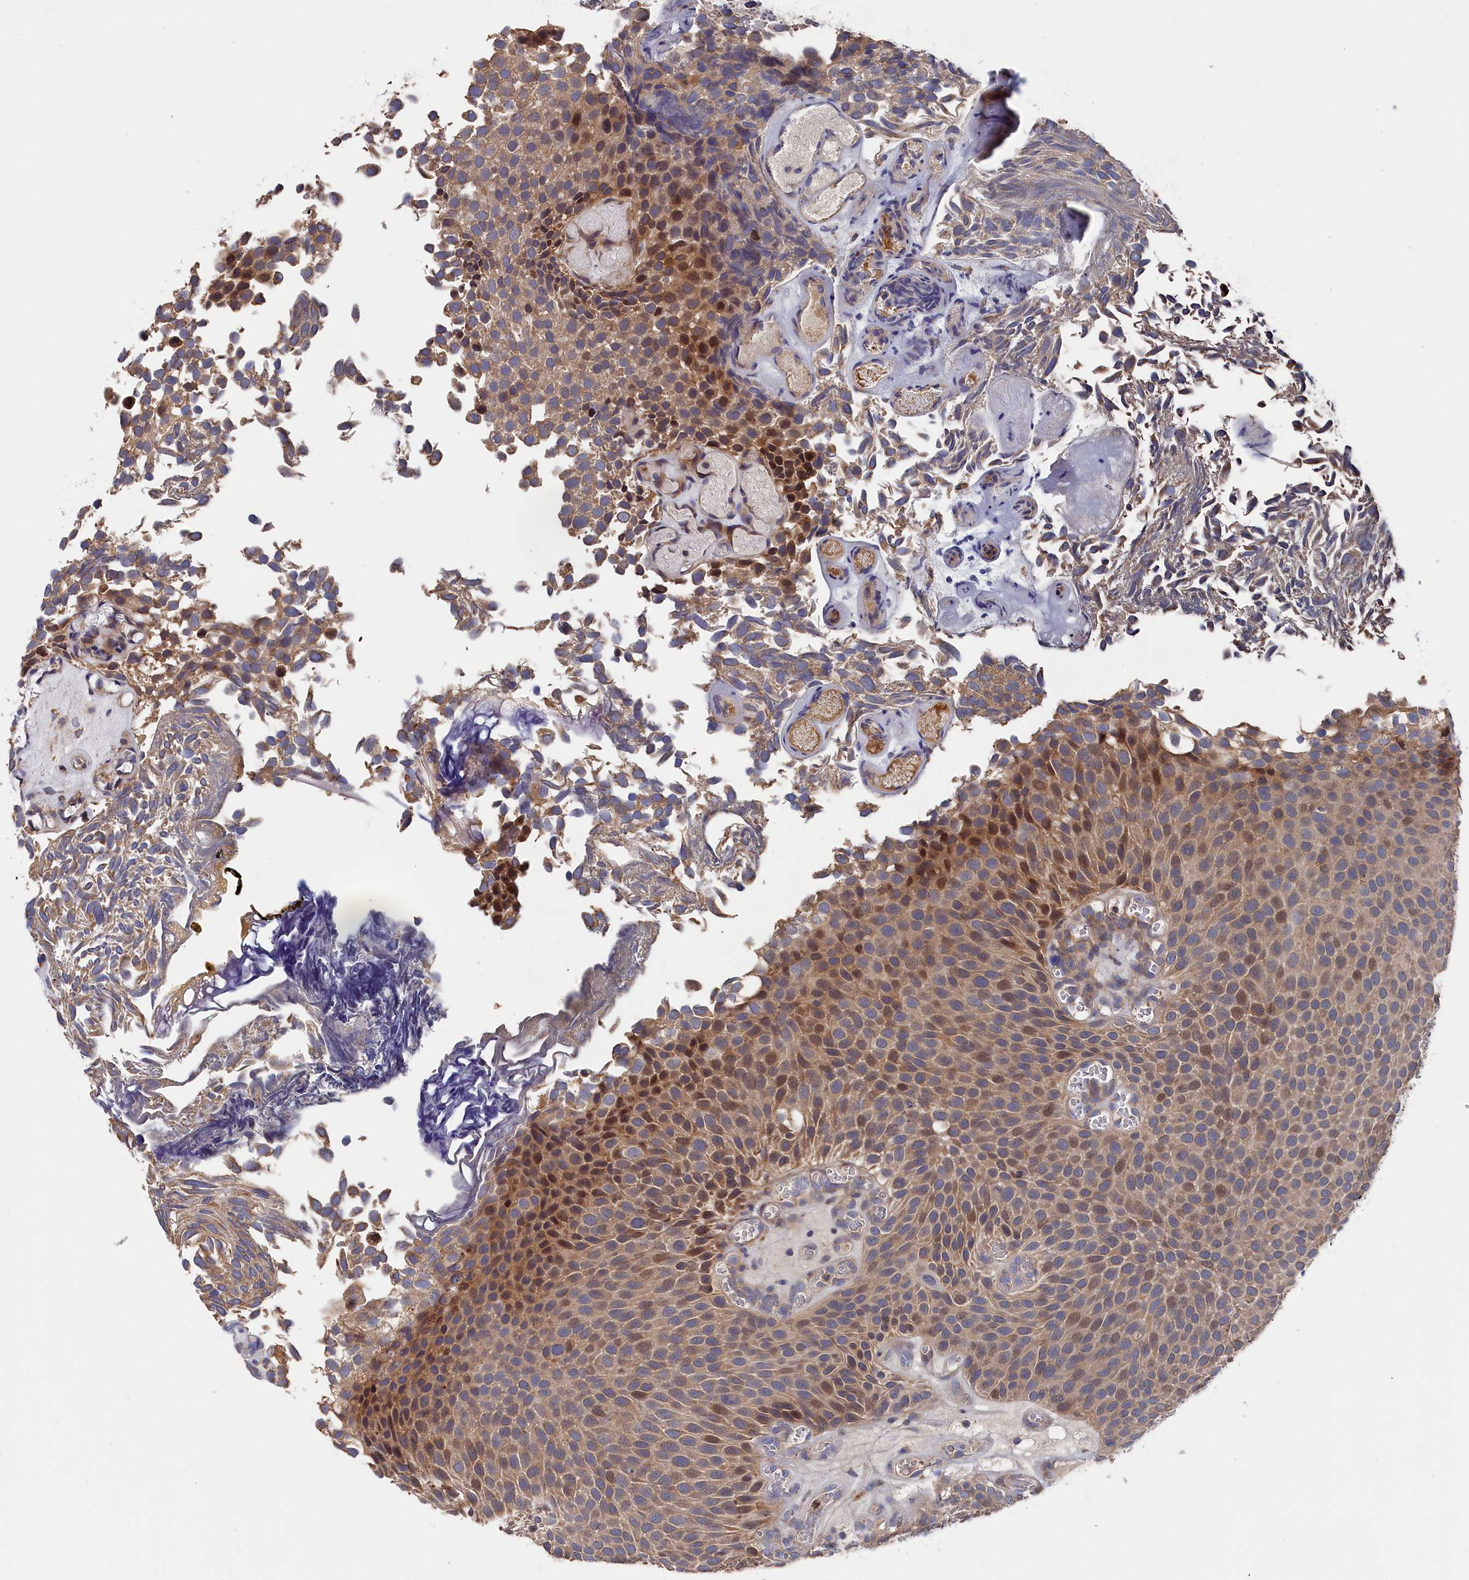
{"staining": {"intensity": "moderate", "quantity": ">75%", "location": "cytoplasmic/membranous"}, "tissue": "urothelial cancer", "cell_type": "Tumor cells", "image_type": "cancer", "snomed": [{"axis": "morphology", "description": "Urothelial carcinoma, Low grade"}, {"axis": "topography", "description": "Urinary bladder"}], "caption": "A brown stain highlights moderate cytoplasmic/membranous positivity of a protein in urothelial cancer tumor cells.", "gene": "CYB5D2", "patient": {"sex": "male", "age": 89}}